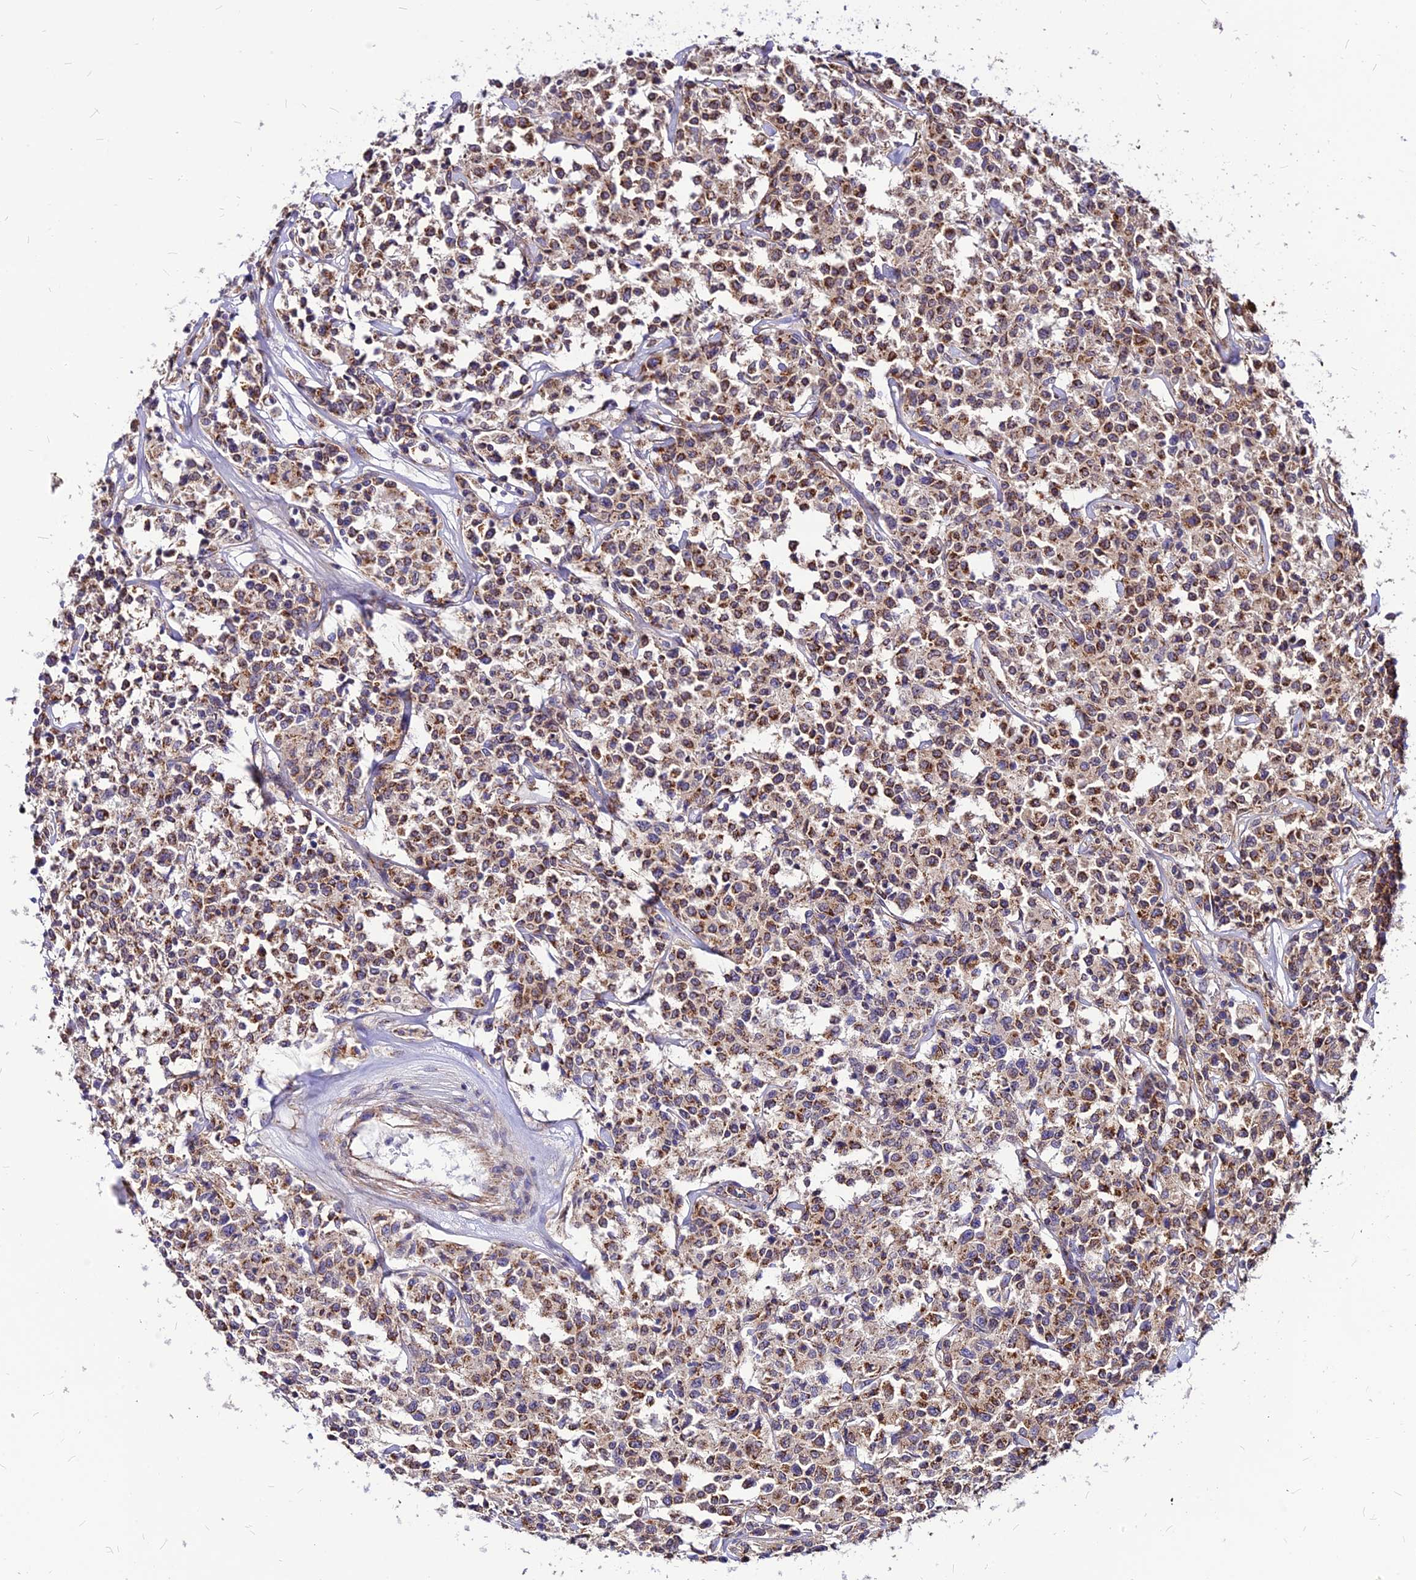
{"staining": {"intensity": "moderate", "quantity": ">75%", "location": "cytoplasmic/membranous"}, "tissue": "lymphoma", "cell_type": "Tumor cells", "image_type": "cancer", "snomed": [{"axis": "morphology", "description": "Malignant lymphoma, non-Hodgkin's type, Low grade"}, {"axis": "topography", "description": "Small intestine"}], "caption": "Tumor cells display moderate cytoplasmic/membranous expression in approximately >75% of cells in lymphoma.", "gene": "ECI1", "patient": {"sex": "female", "age": 59}}